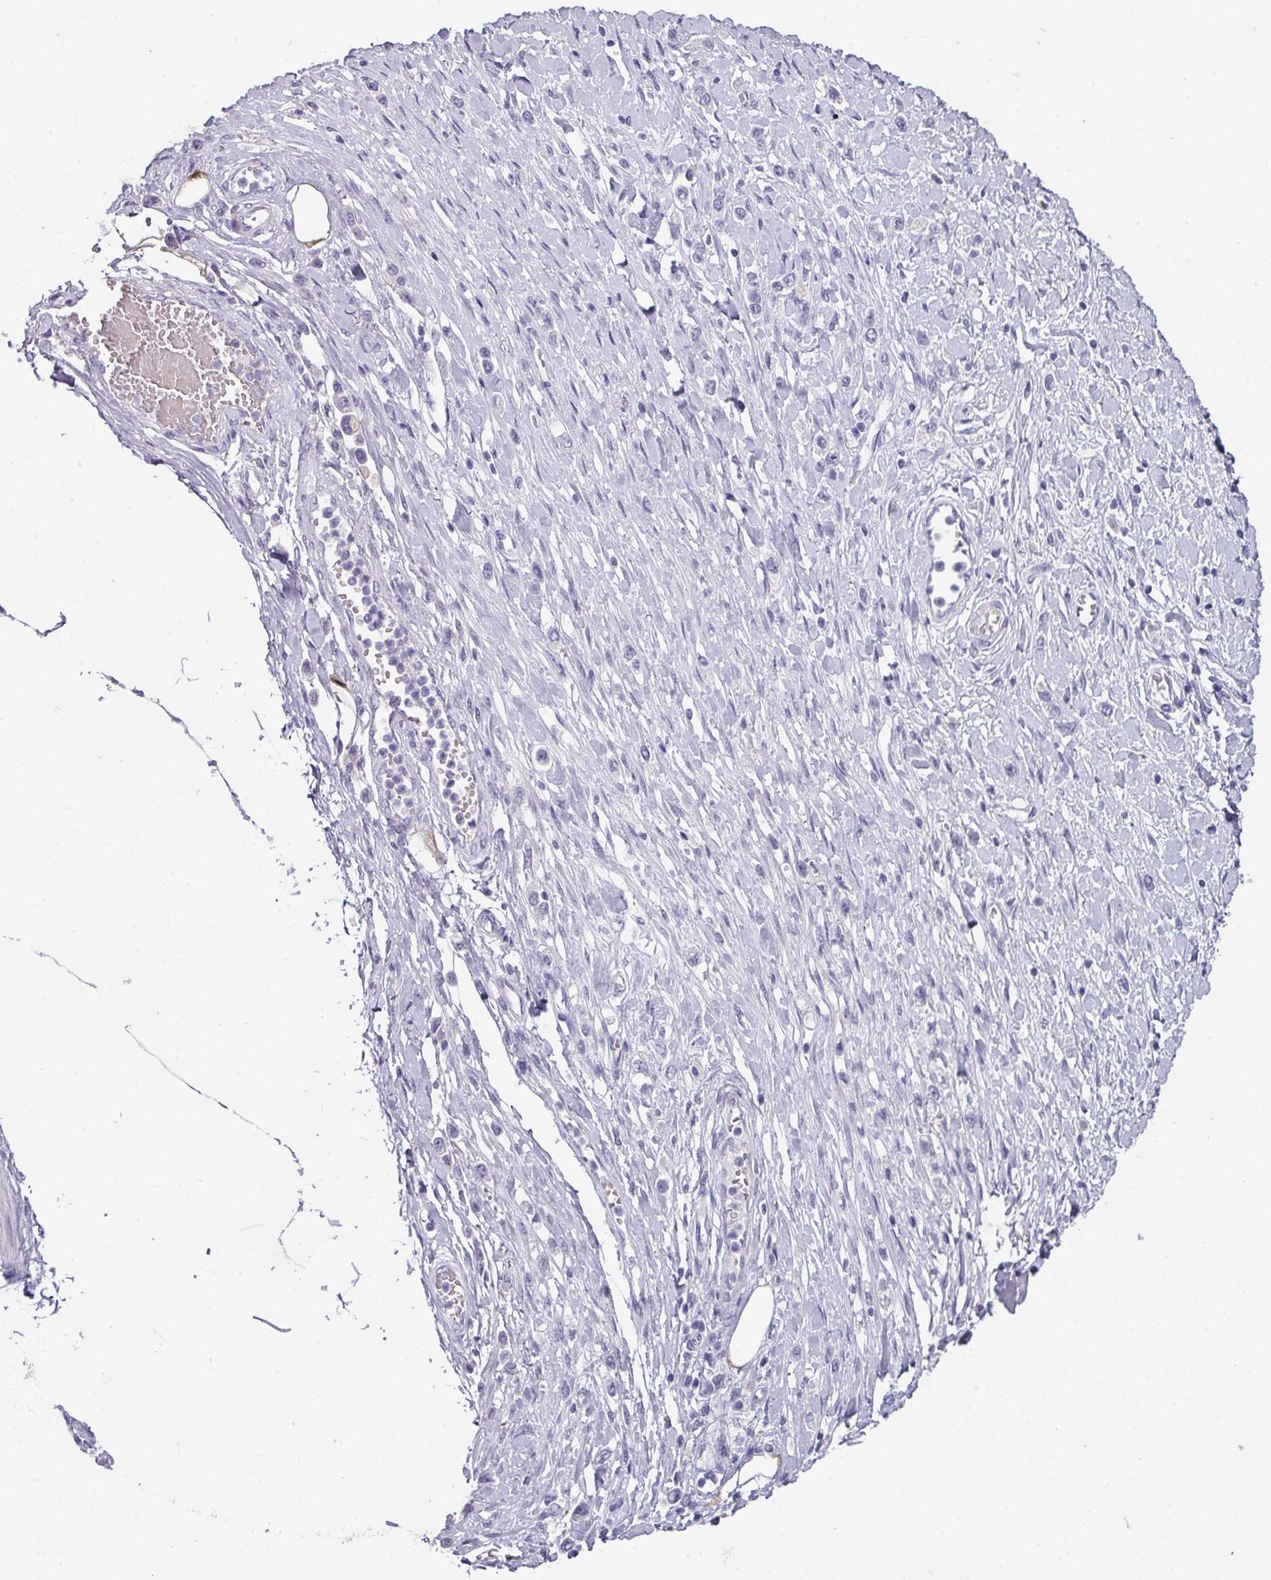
{"staining": {"intensity": "negative", "quantity": "none", "location": "none"}, "tissue": "stomach cancer", "cell_type": "Tumor cells", "image_type": "cancer", "snomed": [{"axis": "morphology", "description": "Adenocarcinoma, NOS"}, {"axis": "topography", "description": "Stomach"}], "caption": "Immunohistochemistry micrograph of stomach adenocarcinoma stained for a protein (brown), which shows no staining in tumor cells. (DAB IHC, high magnification).", "gene": "DEFB115", "patient": {"sex": "female", "age": 65}}